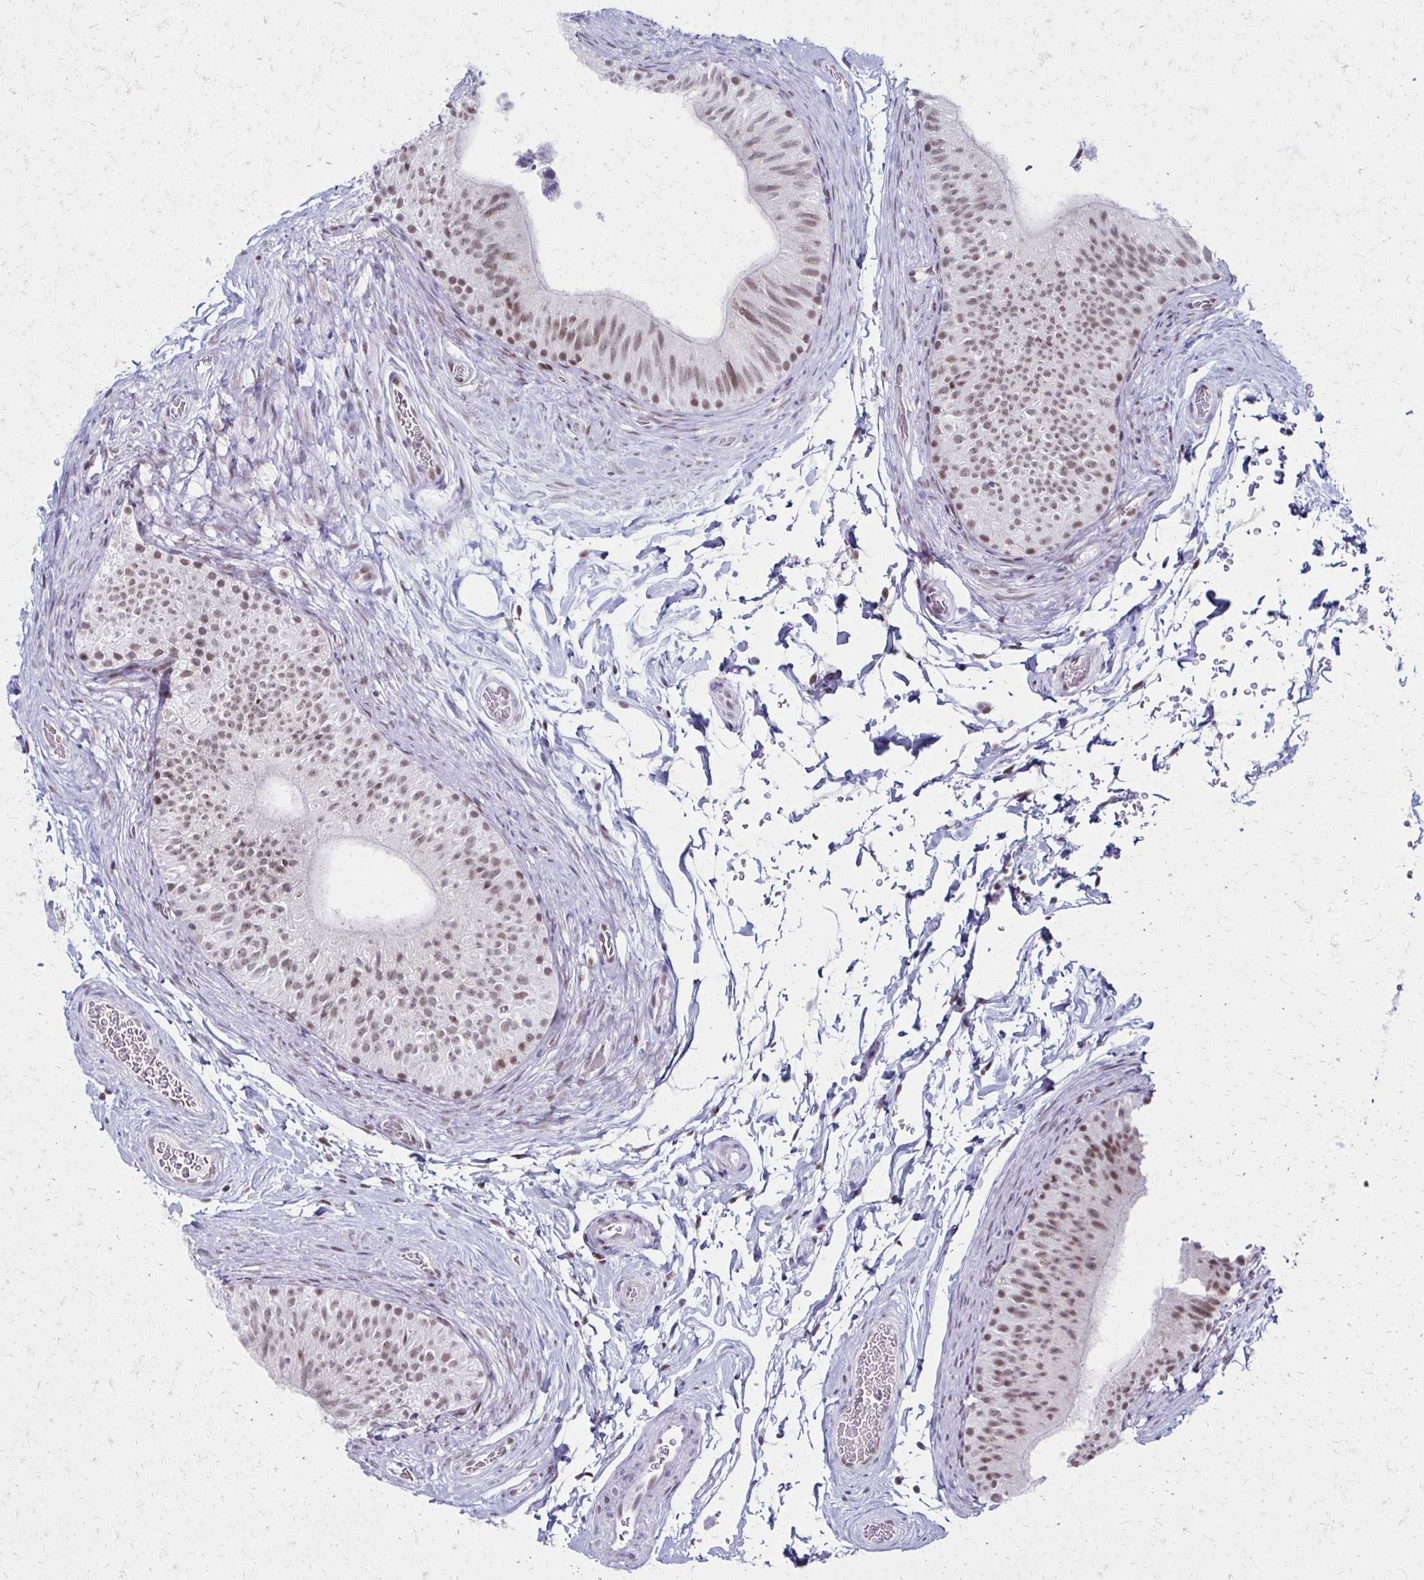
{"staining": {"intensity": "moderate", "quantity": "25%-75%", "location": "cytoplasmic/membranous,nuclear"}, "tissue": "epididymis", "cell_type": "Glandular cells", "image_type": "normal", "snomed": [{"axis": "morphology", "description": "Normal tissue, NOS"}, {"axis": "topography", "description": "Epididymis, spermatic cord, NOS"}, {"axis": "topography", "description": "Epididymis"}], "caption": "This is an image of immunohistochemistry (IHC) staining of normal epididymis, which shows moderate positivity in the cytoplasmic/membranous,nuclear of glandular cells.", "gene": "IRF7", "patient": {"sex": "male", "age": 31}}